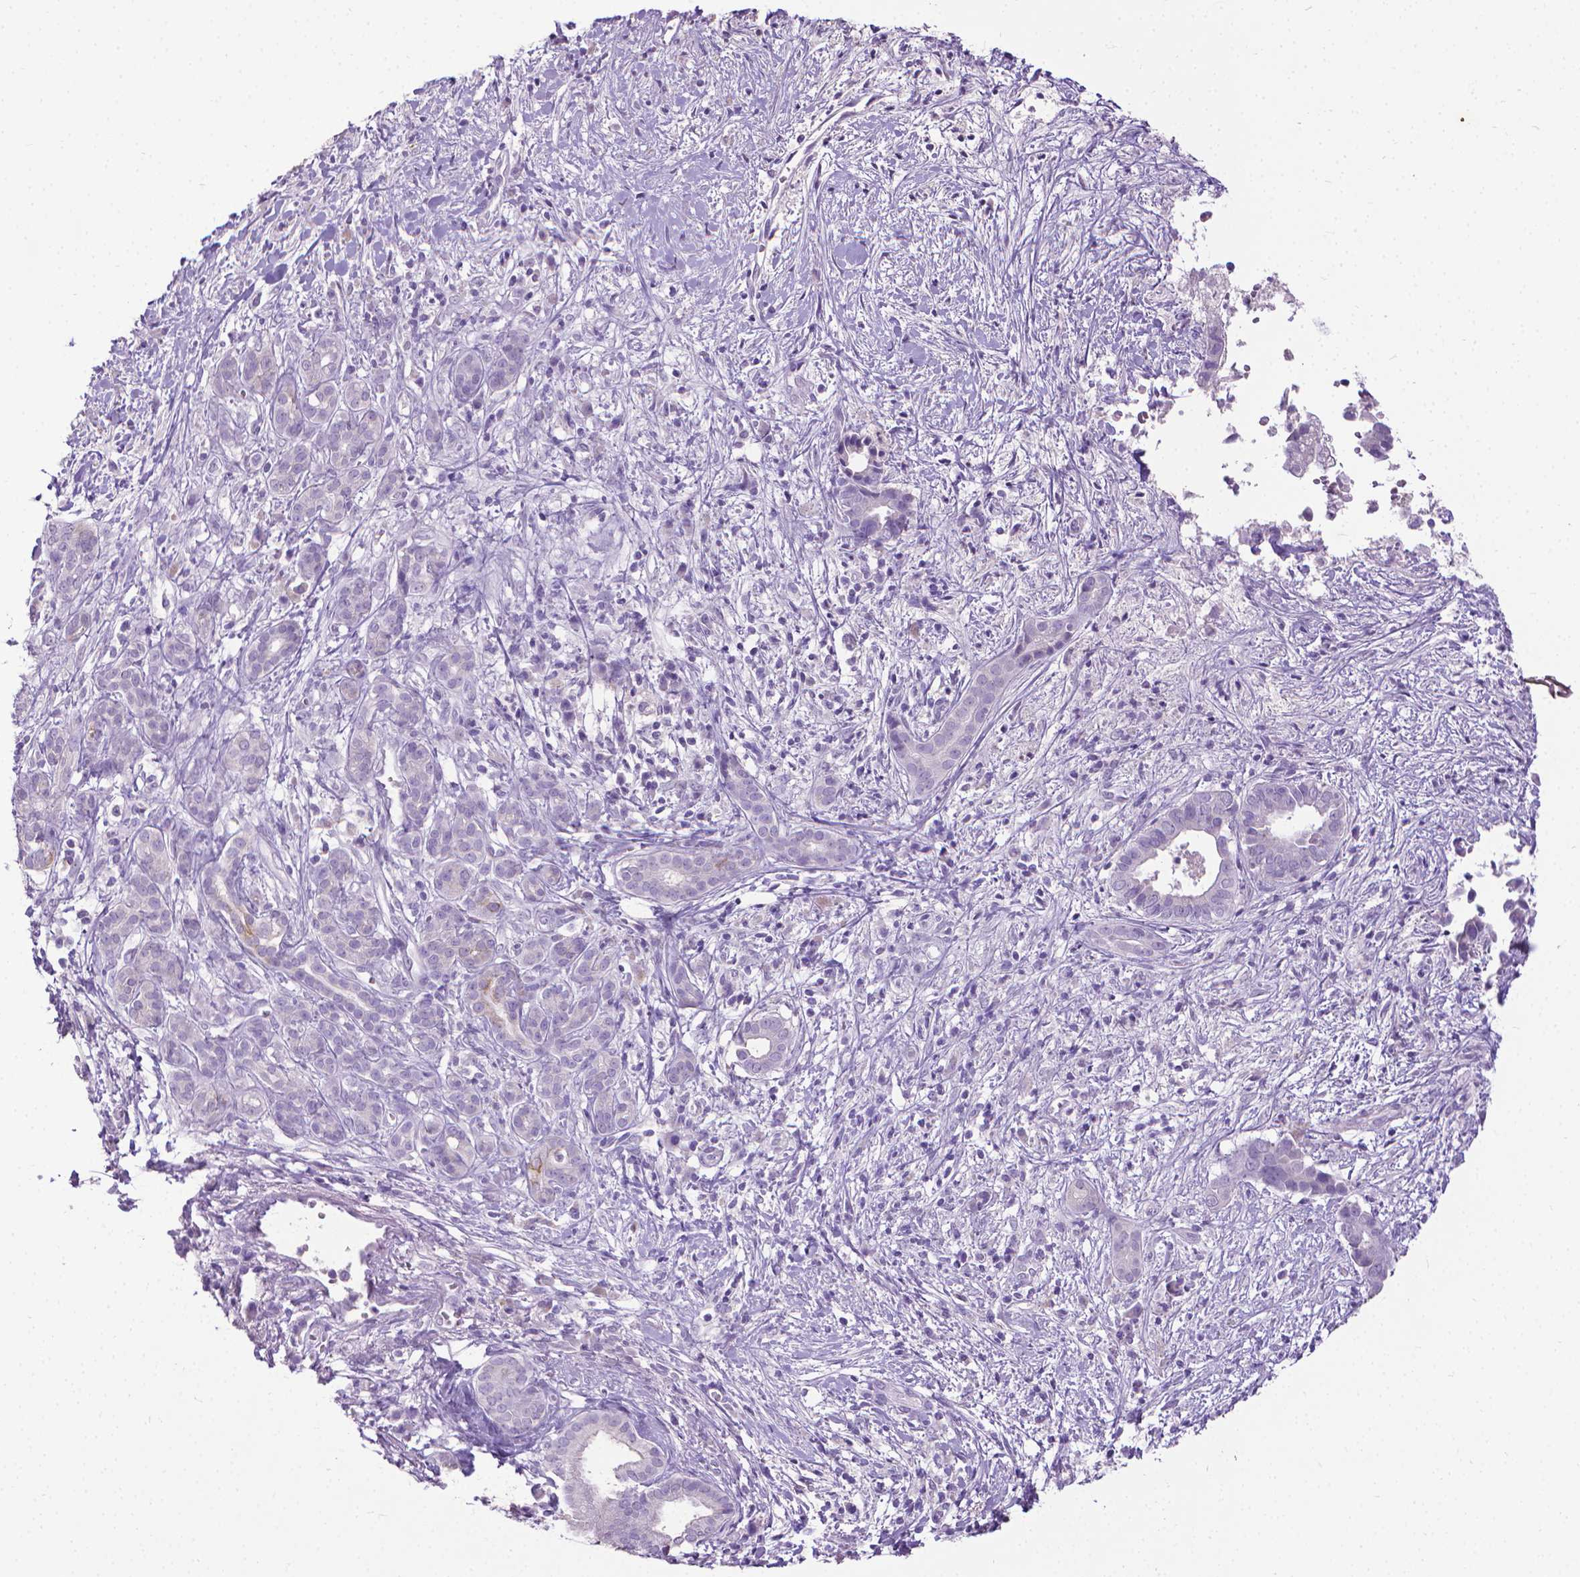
{"staining": {"intensity": "negative", "quantity": "none", "location": "none"}, "tissue": "pancreatic cancer", "cell_type": "Tumor cells", "image_type": "cancer", "snomed": [{"axis": "morphology", "description": "Adenocarcinoma, NOS"}, {"axis": "topography", "description": "Pancreas"}], "caption": "This is an immunohistochemistry histopathology image of pancreatic cancer. There is no staining in tumor cells.", "gene": "KRT5", "patient": {"sex": "male", "age": 61}}